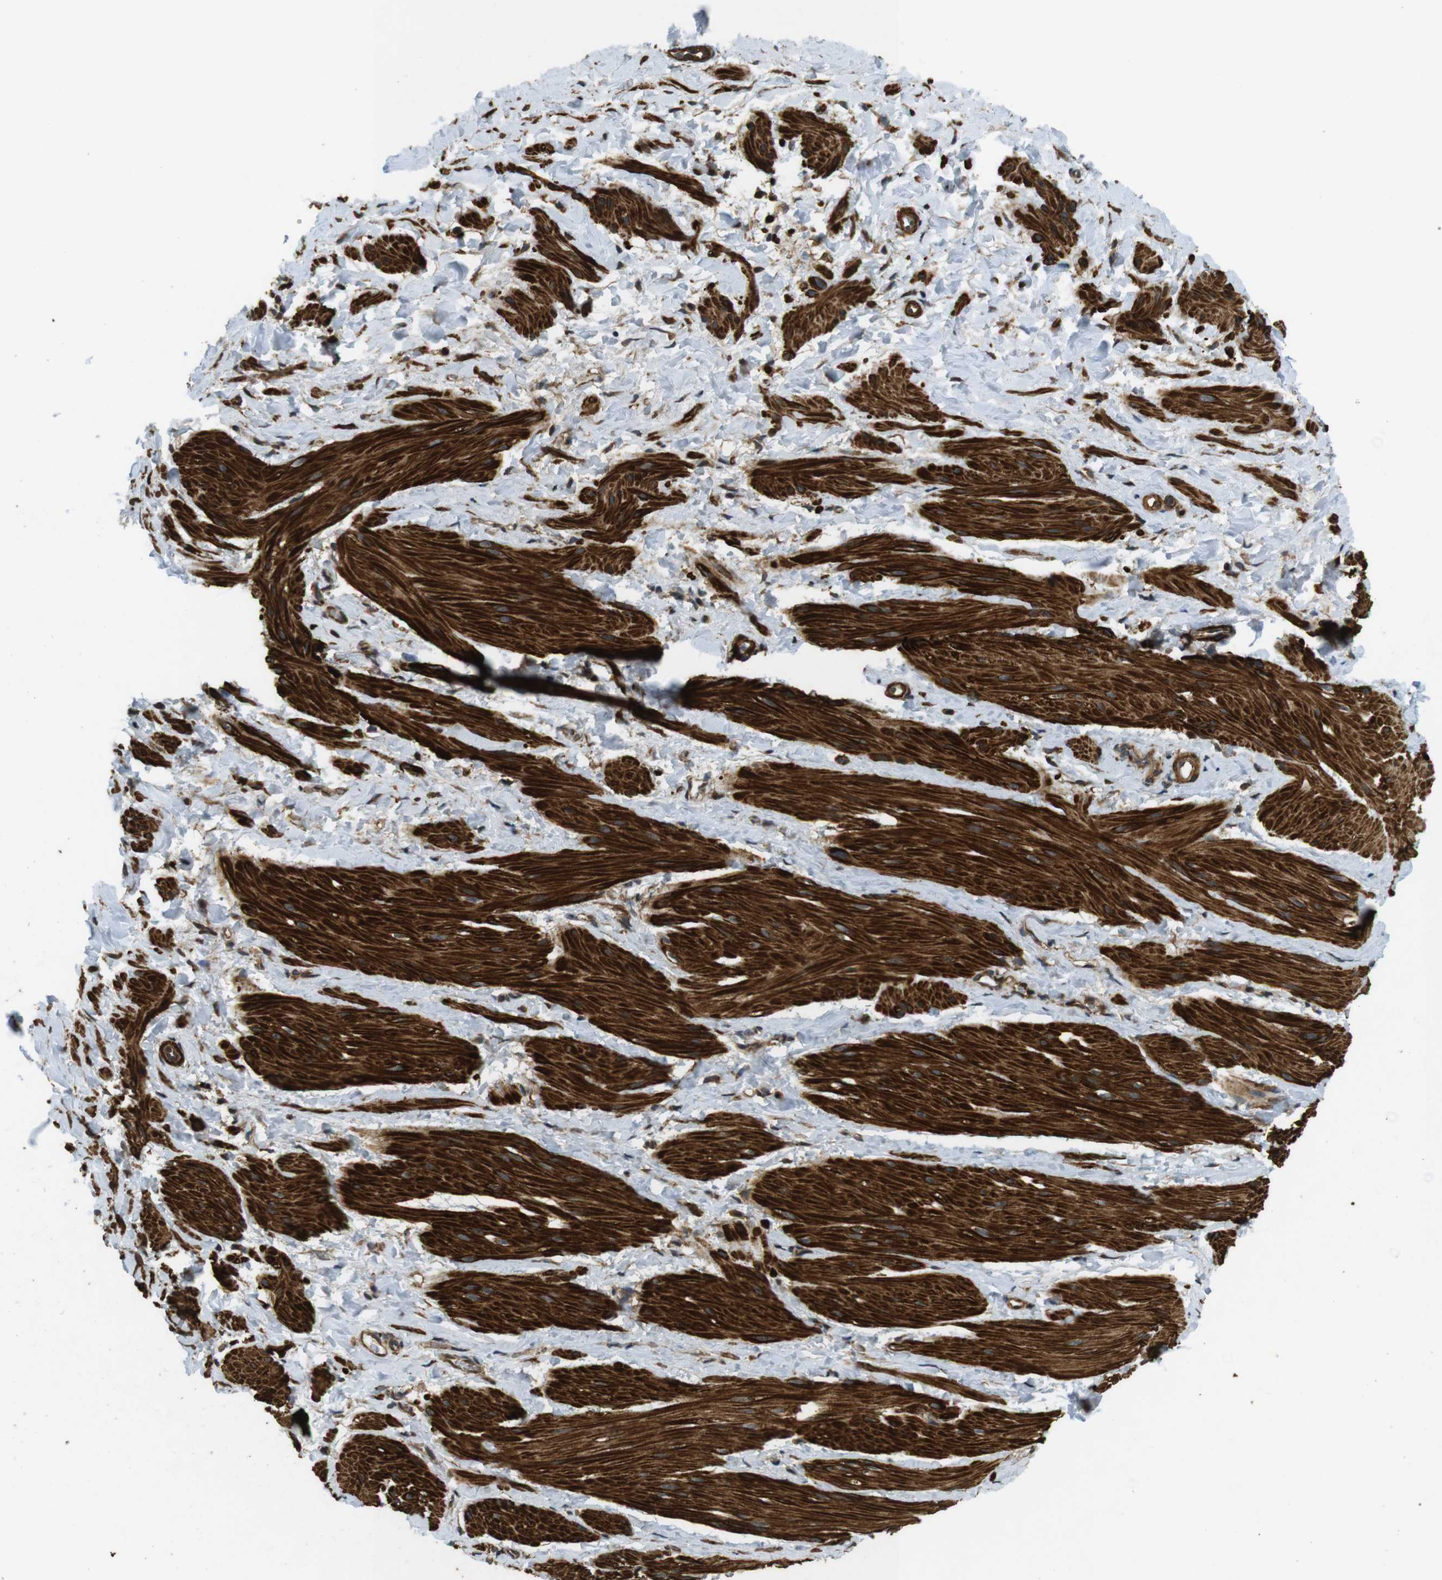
{"staining": {"intensity": "strong", "quantity": ">75%", "location": "cytoplasmic/membranous"}, "tissue": "smooth muscle", "cell_type": "Smooth muscle cells", "image_type": "normal", "snomed": [{"axis": "morphology", "description": "Normal tissue, NOS"}, {"axis": "topography", "description": "Smooth muscle"}], "caption": "About >75% of smooth muscle cells in unremarkable human smooth muscle display strong cytoplasmic/membranous protein staining as visualized by brown immunohistochemical staining.", "gene": "BNIP3", "patient": {"sex": "male", "age": 16}}